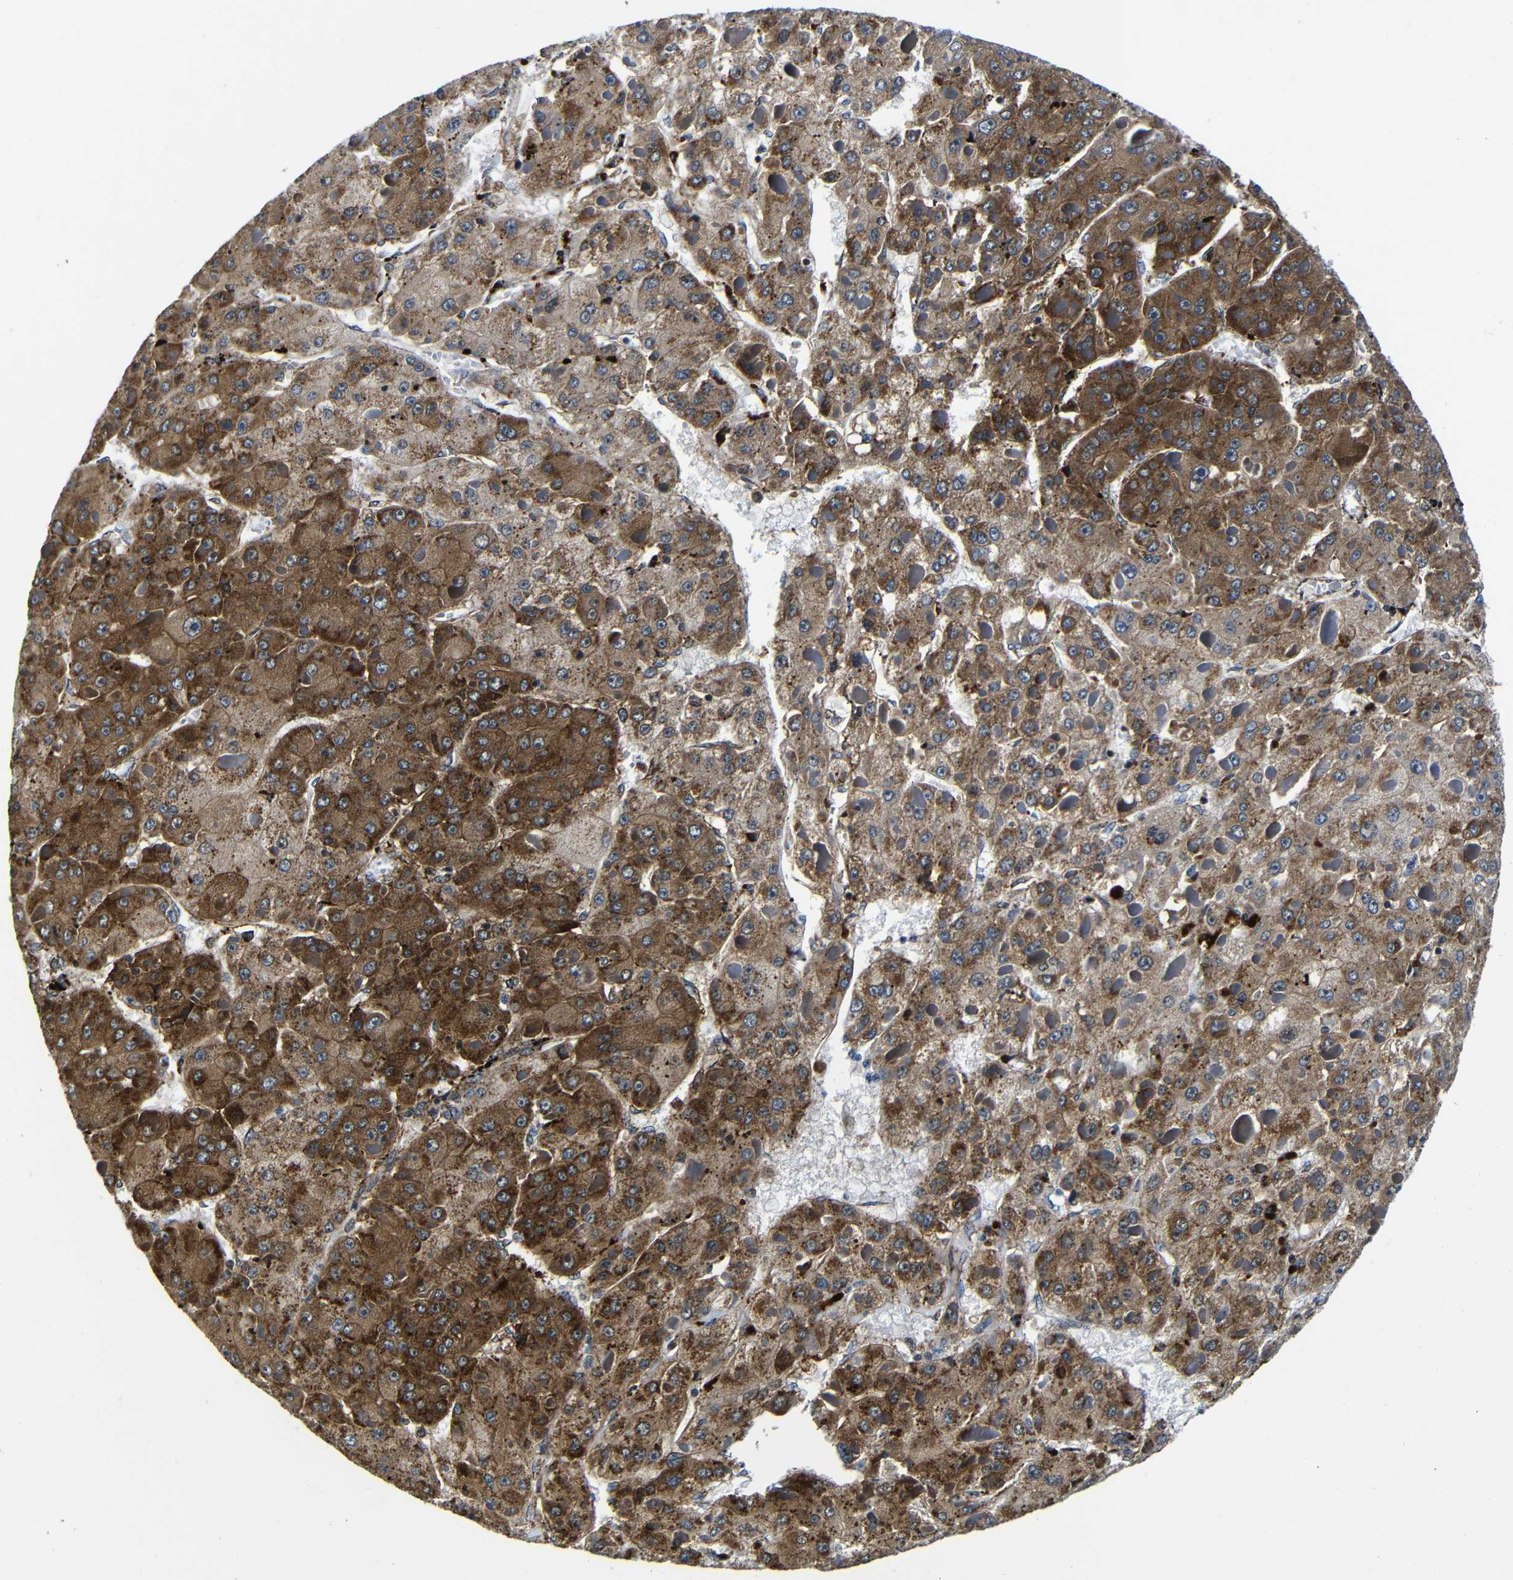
{"staining": {"intensity": "moderate", "quantity": ">75%", "location": "cytoplasmic/membranous"}, "tissue": "liver cancer", "cell_type": "Tumor cells", "image_type": "cancer", "snomed": [{"axis": "morphology", "description": "Carcinoma, Hepatocellular, NOS"}, {"axis": "topography", "description": "Liver"}], "caption": "Tumor cells reveal medium levels of moderate cytoplasmic/membranous expression in approximately >75% of cells in liver cancer (hepatocellular carcinoma). The staining was performed using DAB, with brown indicating positive protein expression. Nuclei are stained blue with hematoxylin.", "gene": "ABCE1", "patient": {"sex": "female", "age": 73}}